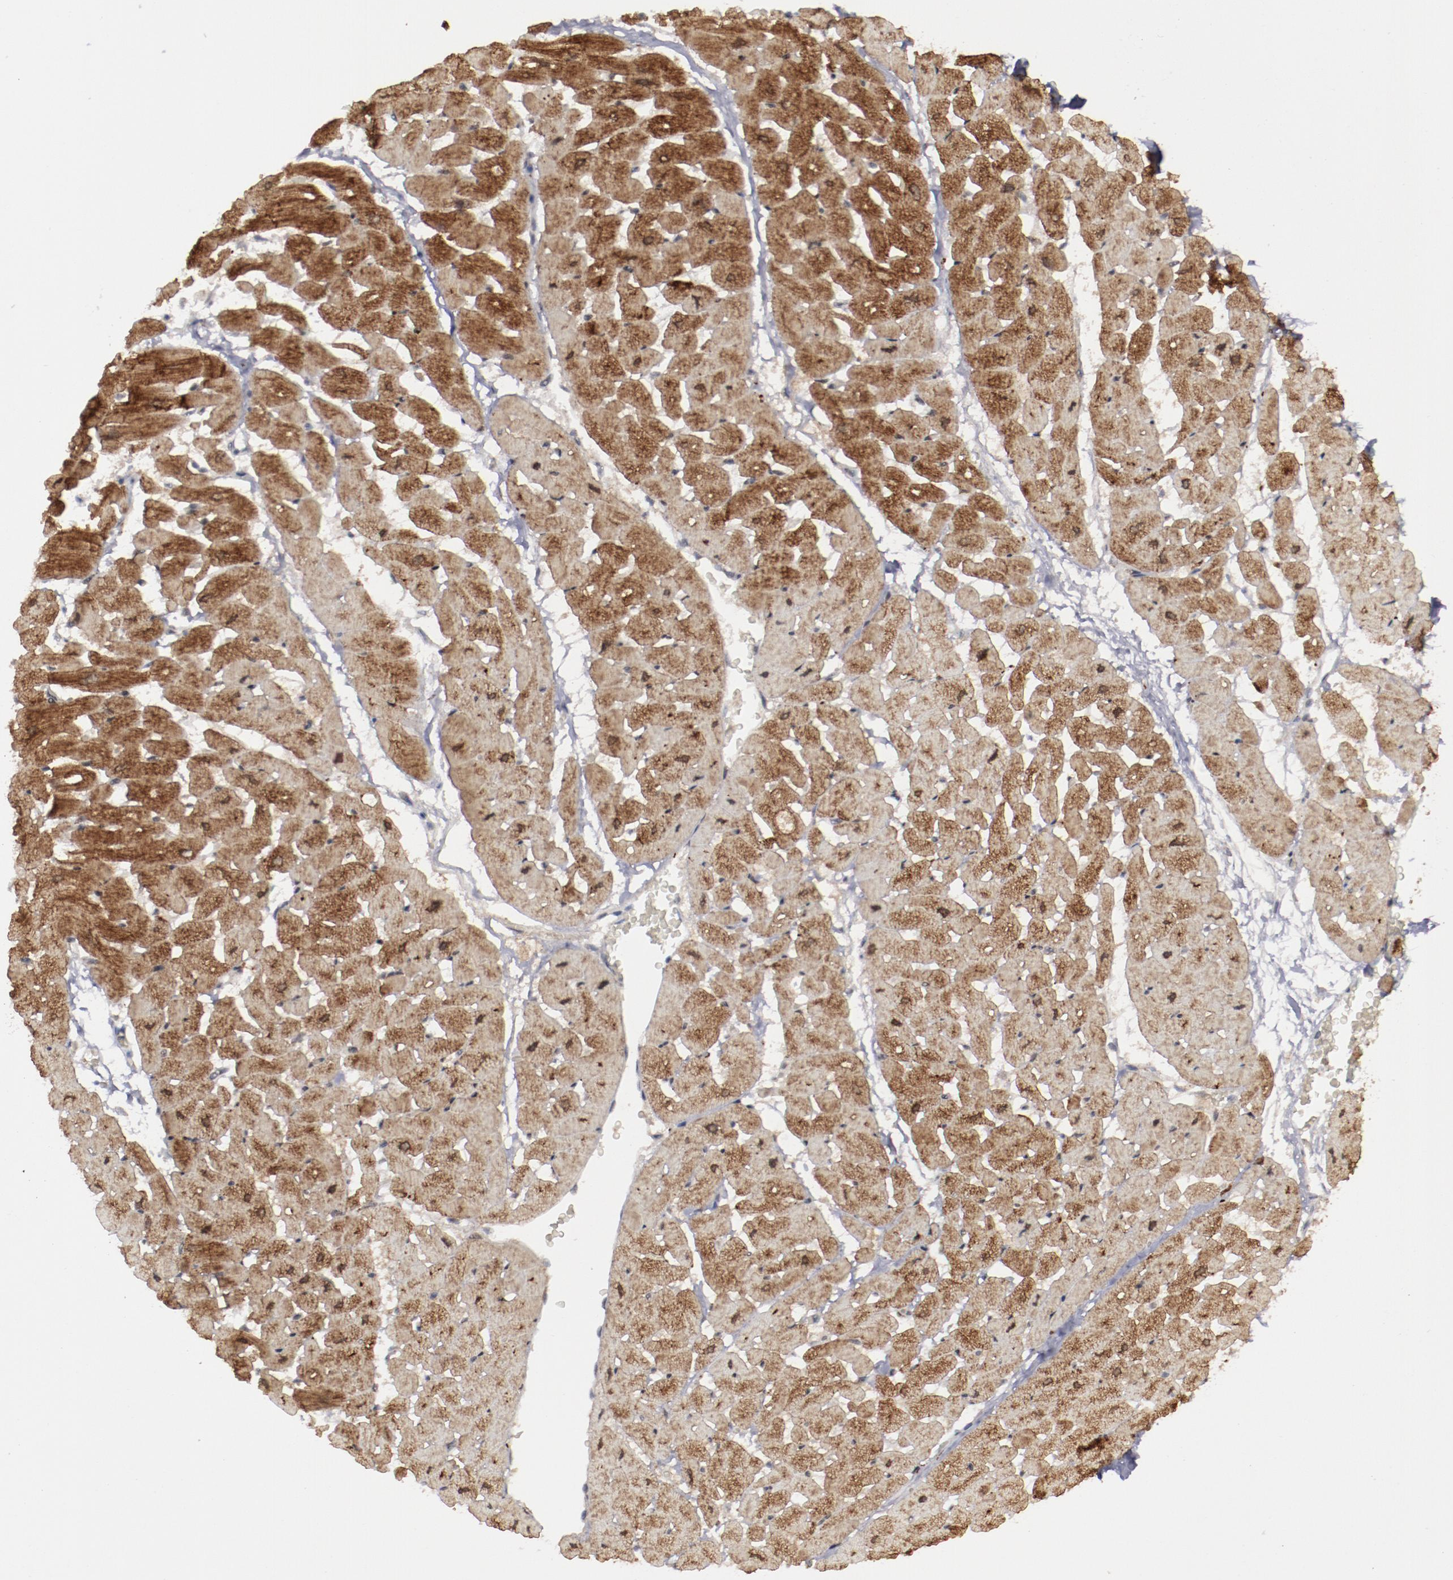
{"staining": {"intensity": "strong", "quantity": ">75%", "location": "cytoplasmic/membranous"}, "tissue": "heart muscle", "cell_type": "Cardiomyocytes", "image_type": "normal", "snomed": [{"axis": "morphology", "description": "Normal tissue, NOS"}, {"axis": "topography", "description": "Heart"}], "caption": "Protein staining of normal heart muscle demonstrates strong cytoplasmic/membranous expression in about >75% of cardiomyocytes. (brown staining indicates protein expression, while blue staining denotes nuclei).", "gene": "MYOM2", "patient": {"sex": "male", "age": 45}}